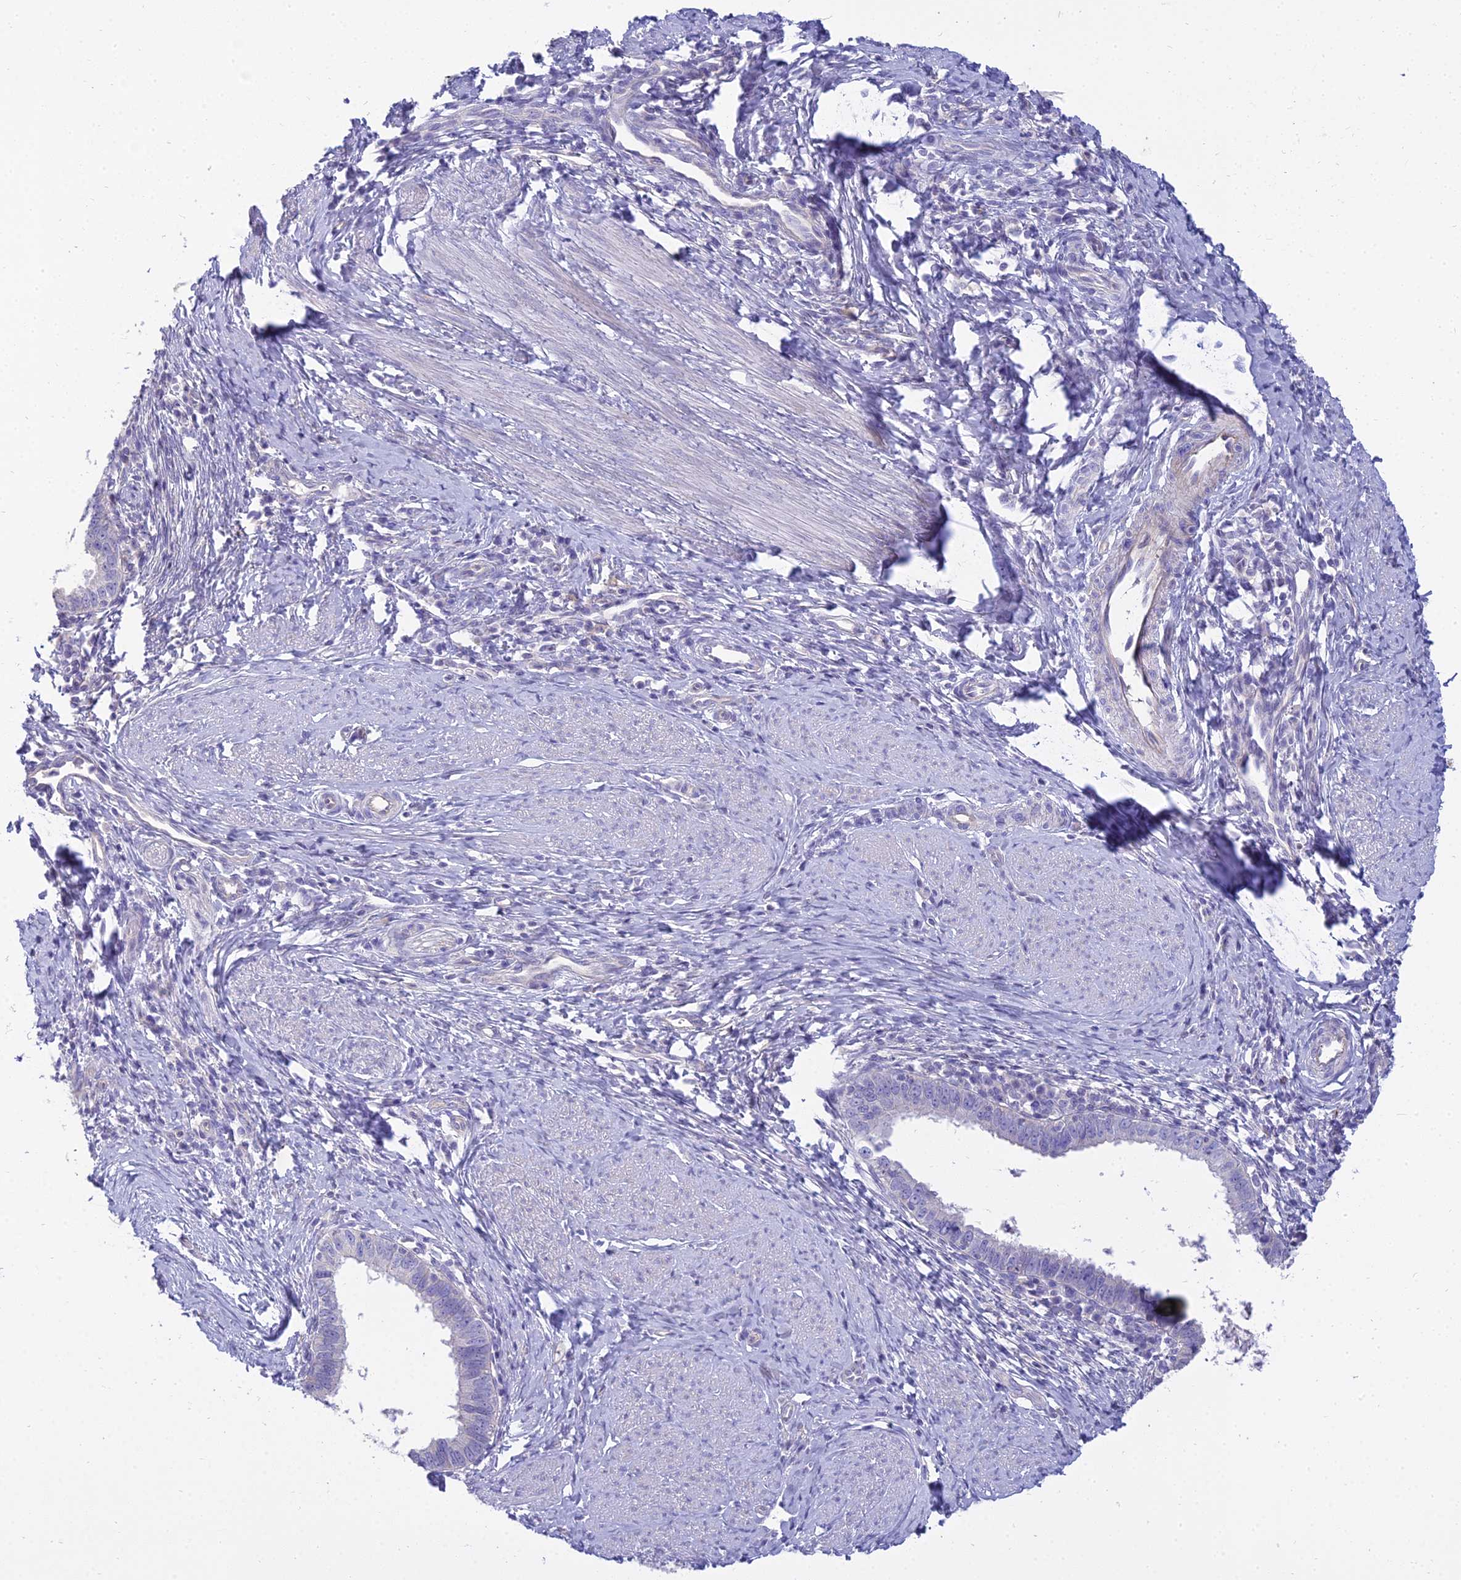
{"staining": {"intensity": "negative", "quantity": "none", "location": "none"}, "tissue": "cervical cancer", "cell_type": "Tumor cells", "image_type": "cancer", "snomed": [{"axis": "morphology", "description": "Adenocarcinoma, NOS"}, {"axis": "topography", "description": "Cervix"}], "caption": "Tumor cells show no significant protein positivity in cervical cancer.", "gene": "SMIM24", "patient": {"sex": "female", "age": 36}}